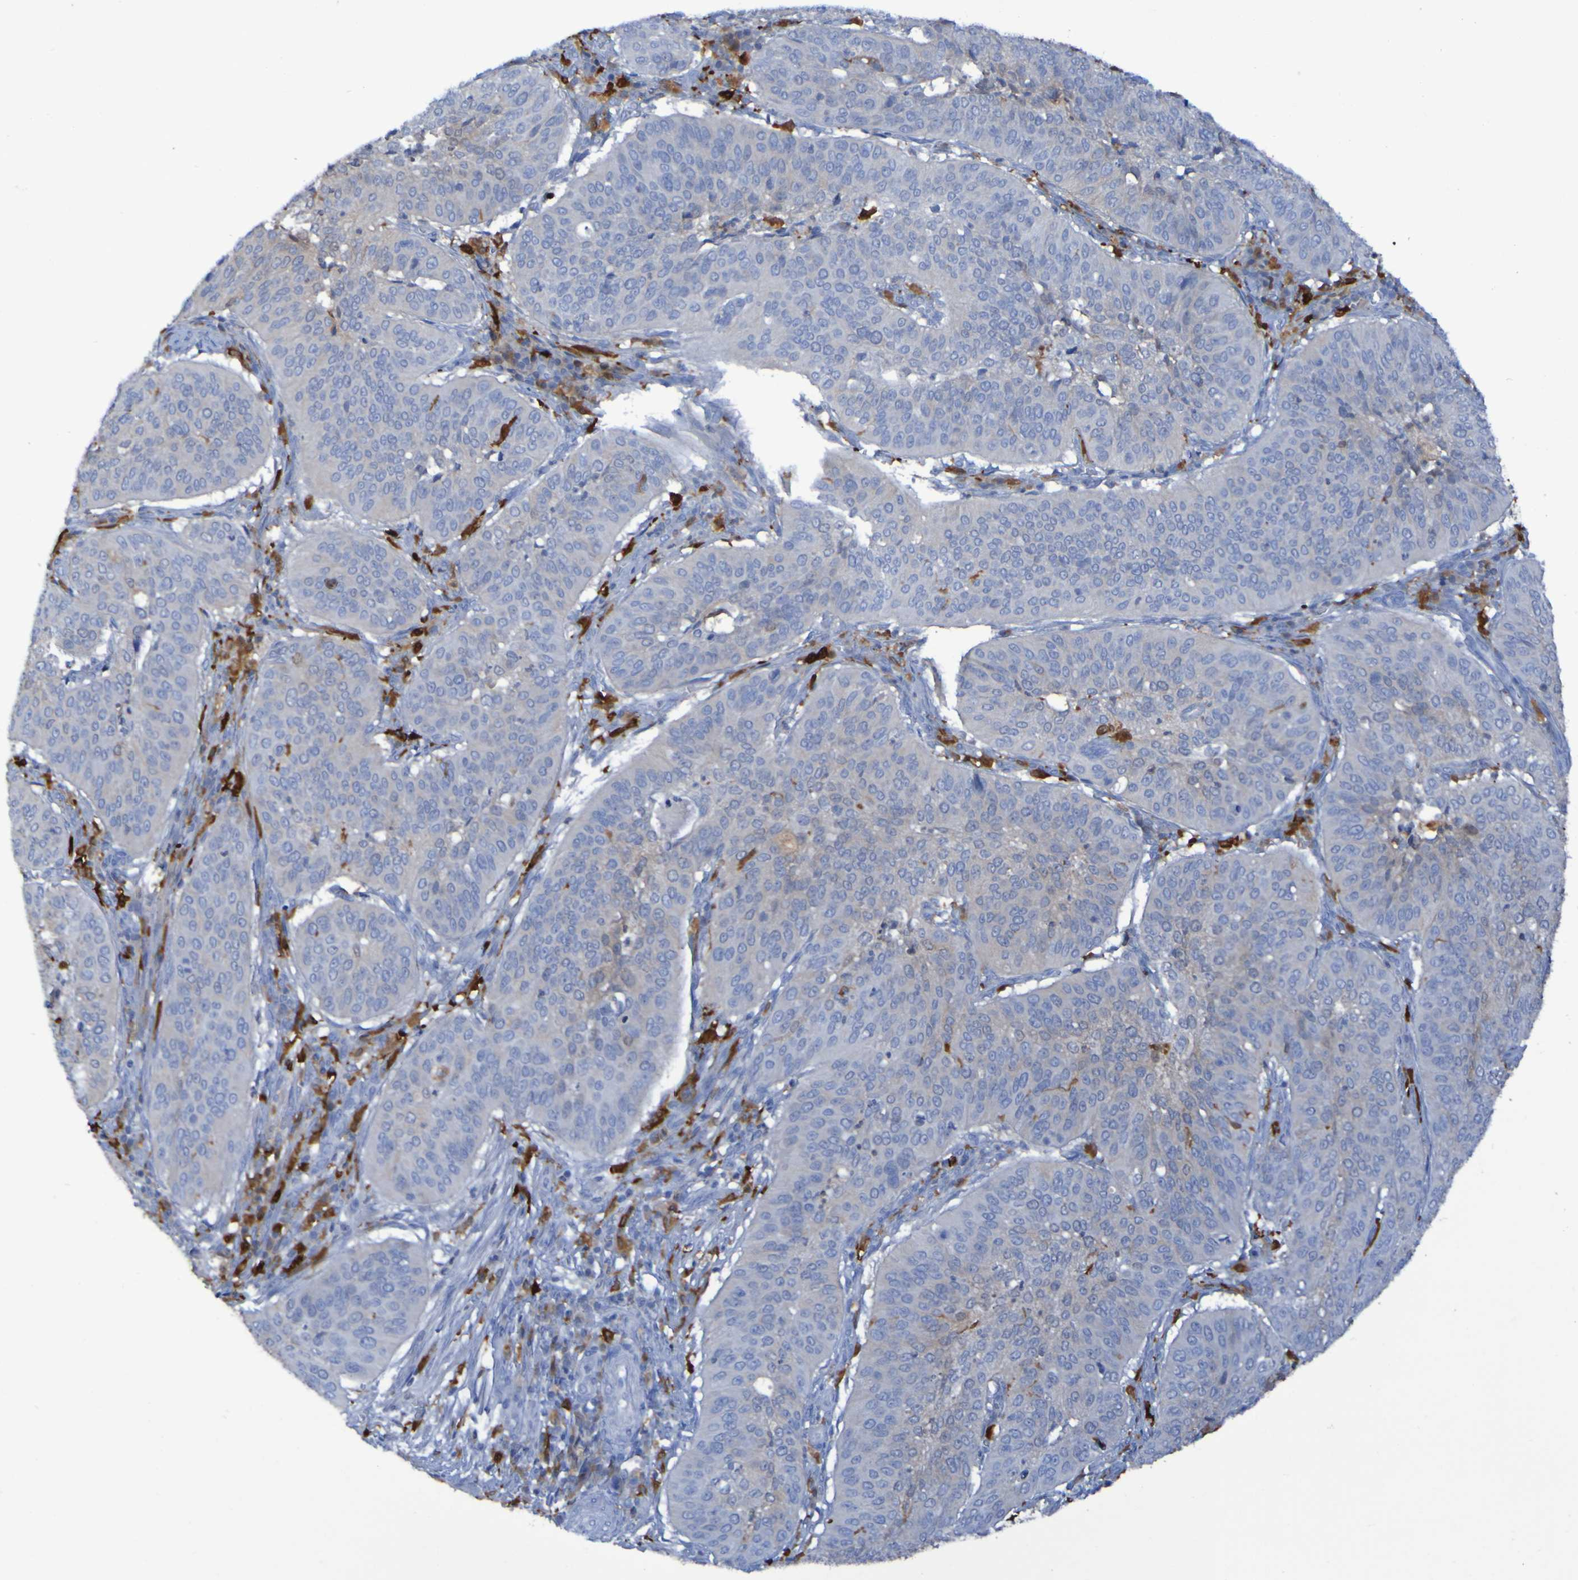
{"staining": {"intensity": "weak", "quantity": "<25%", "location": "cytoplasmic/membranous"}, "tissue": "cervical cancer", "cell_type": "Tumor cells", "image_type": "cancer", "snomed": [{"axis": "morphology", "description": "Normal tissue, NOS"}, {"axis": "morphology", "description": "Squamous cell carcinoma, NOS"}, {"axis": "topography", "description": "Cervix"}], "caption": "This is a image of immunohistochemistry (IHC) staining of cervical squamous cell carcinoma, which shows no positivity in tumor cells.", "gene": "MPPE1", "patient": {"sex": "female", "age": 39}}